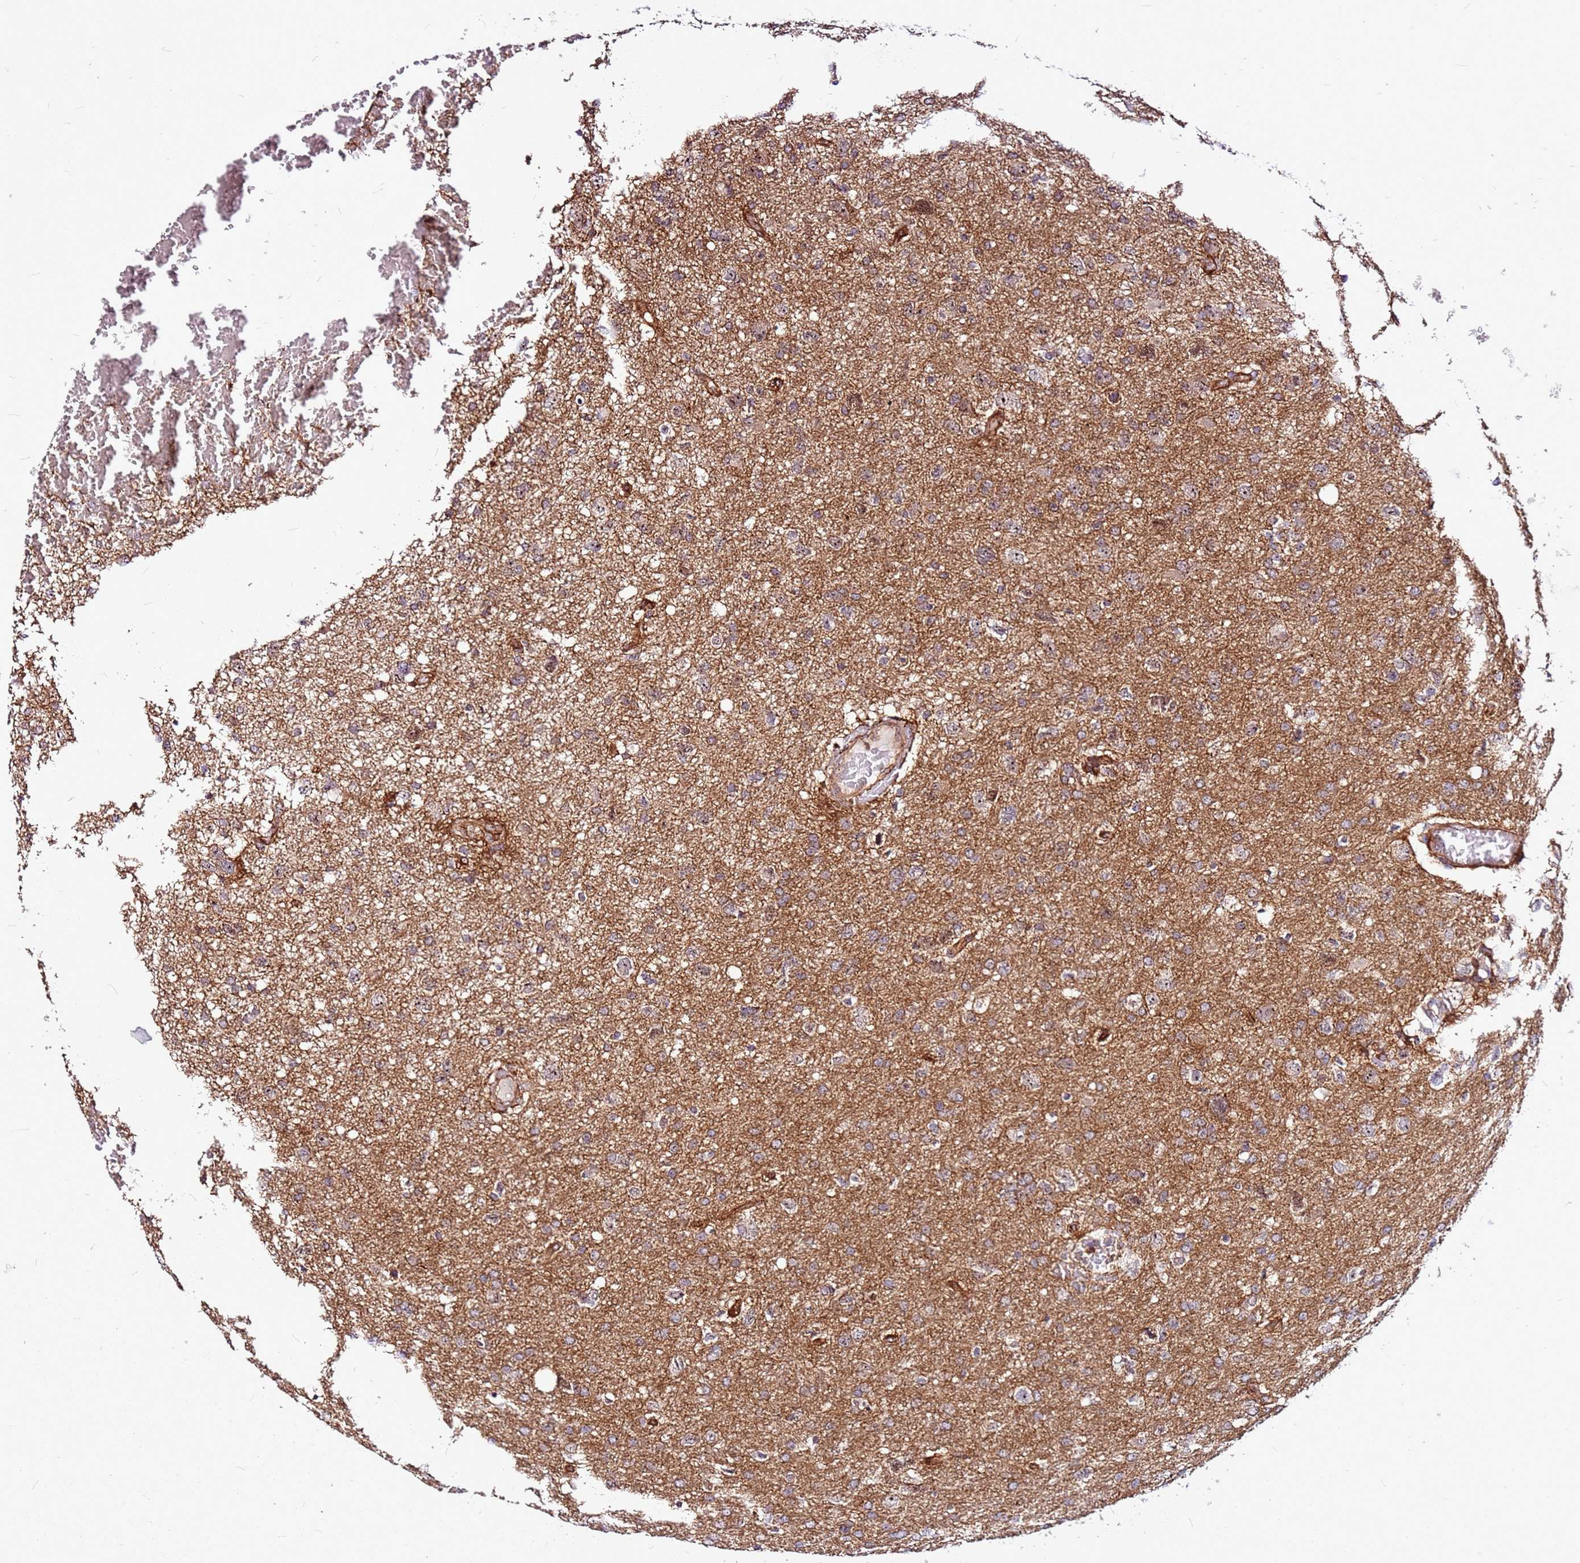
{"staining": {"intensity": "moderate", "quantity": ">75%", "location": "cytoplasmic/membranous"}, "tissue": "glioma", "cell_type": "Tumor cells", "image_type": "cancer", "snomed": [{"axis": "morphology", "description": "Glioma, malignant, High grade"}, {"axis": "topography", "description": "Brain"}], "caption": "A brown stain highlights moderate cytoplasmic/membranous positivity of a protein in malignant glioma (high-grade) tumor cells.", "gene": "TOPAZ1", "patient": {"sex": "male", "age": 61}}